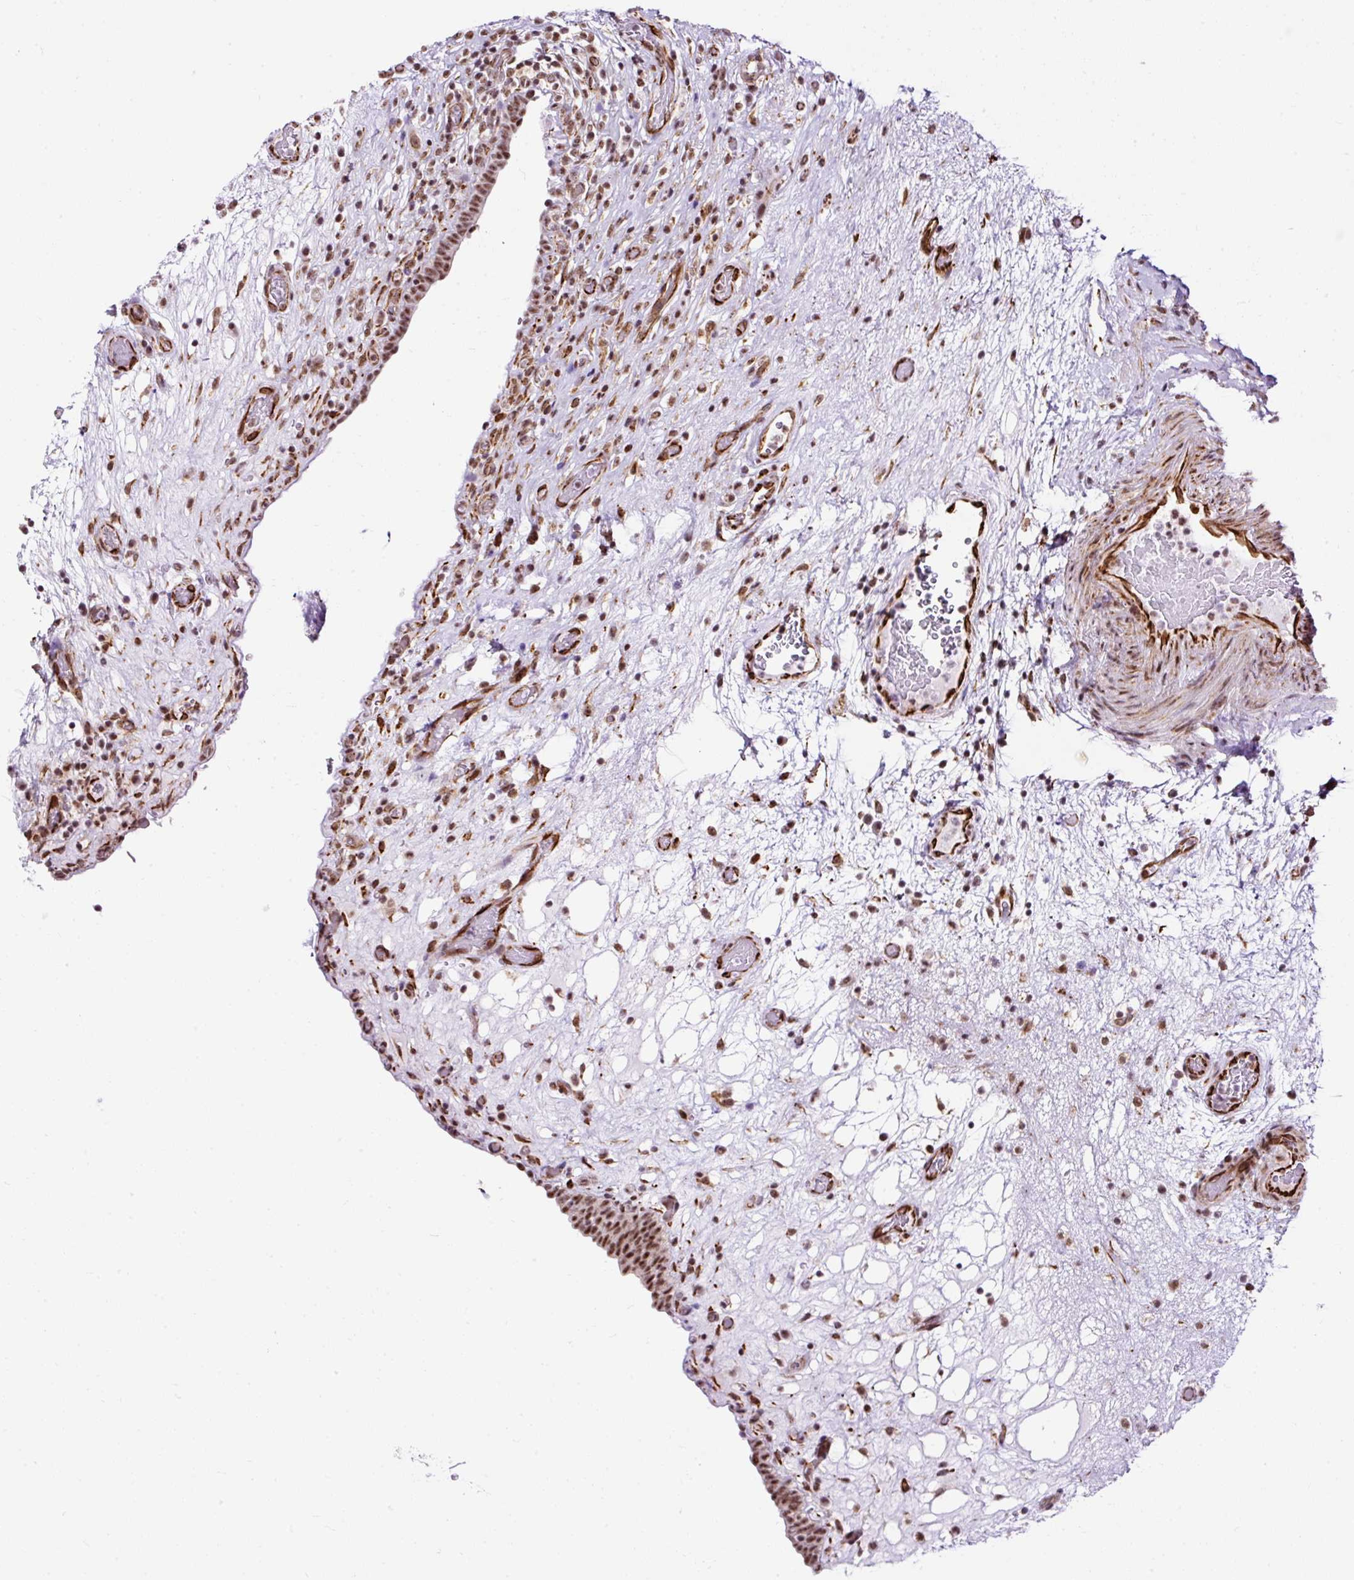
{"staining": {"intensity": "moderate", "quantity": ">75%", "location": "nuclear"}, "tissue": "urinary bladder", "cell_type": "Urothelial cells", "image_type": "normal", "snomed": [{"axis": "morphology", "description": "Normal tissue, NOS"}, {"axis": "topography", "description": "Urinary bladder"}], "caption": "Urinary bladder stained with DAB immunohistochemistry exhibits medium levels of moderate nuclear staining in approximately >75% of urothelial cells. (IHC, brightfield microscopy, high magnification).", "gene": "FMC1", "patient": {"sex": "male", "age": 71}}